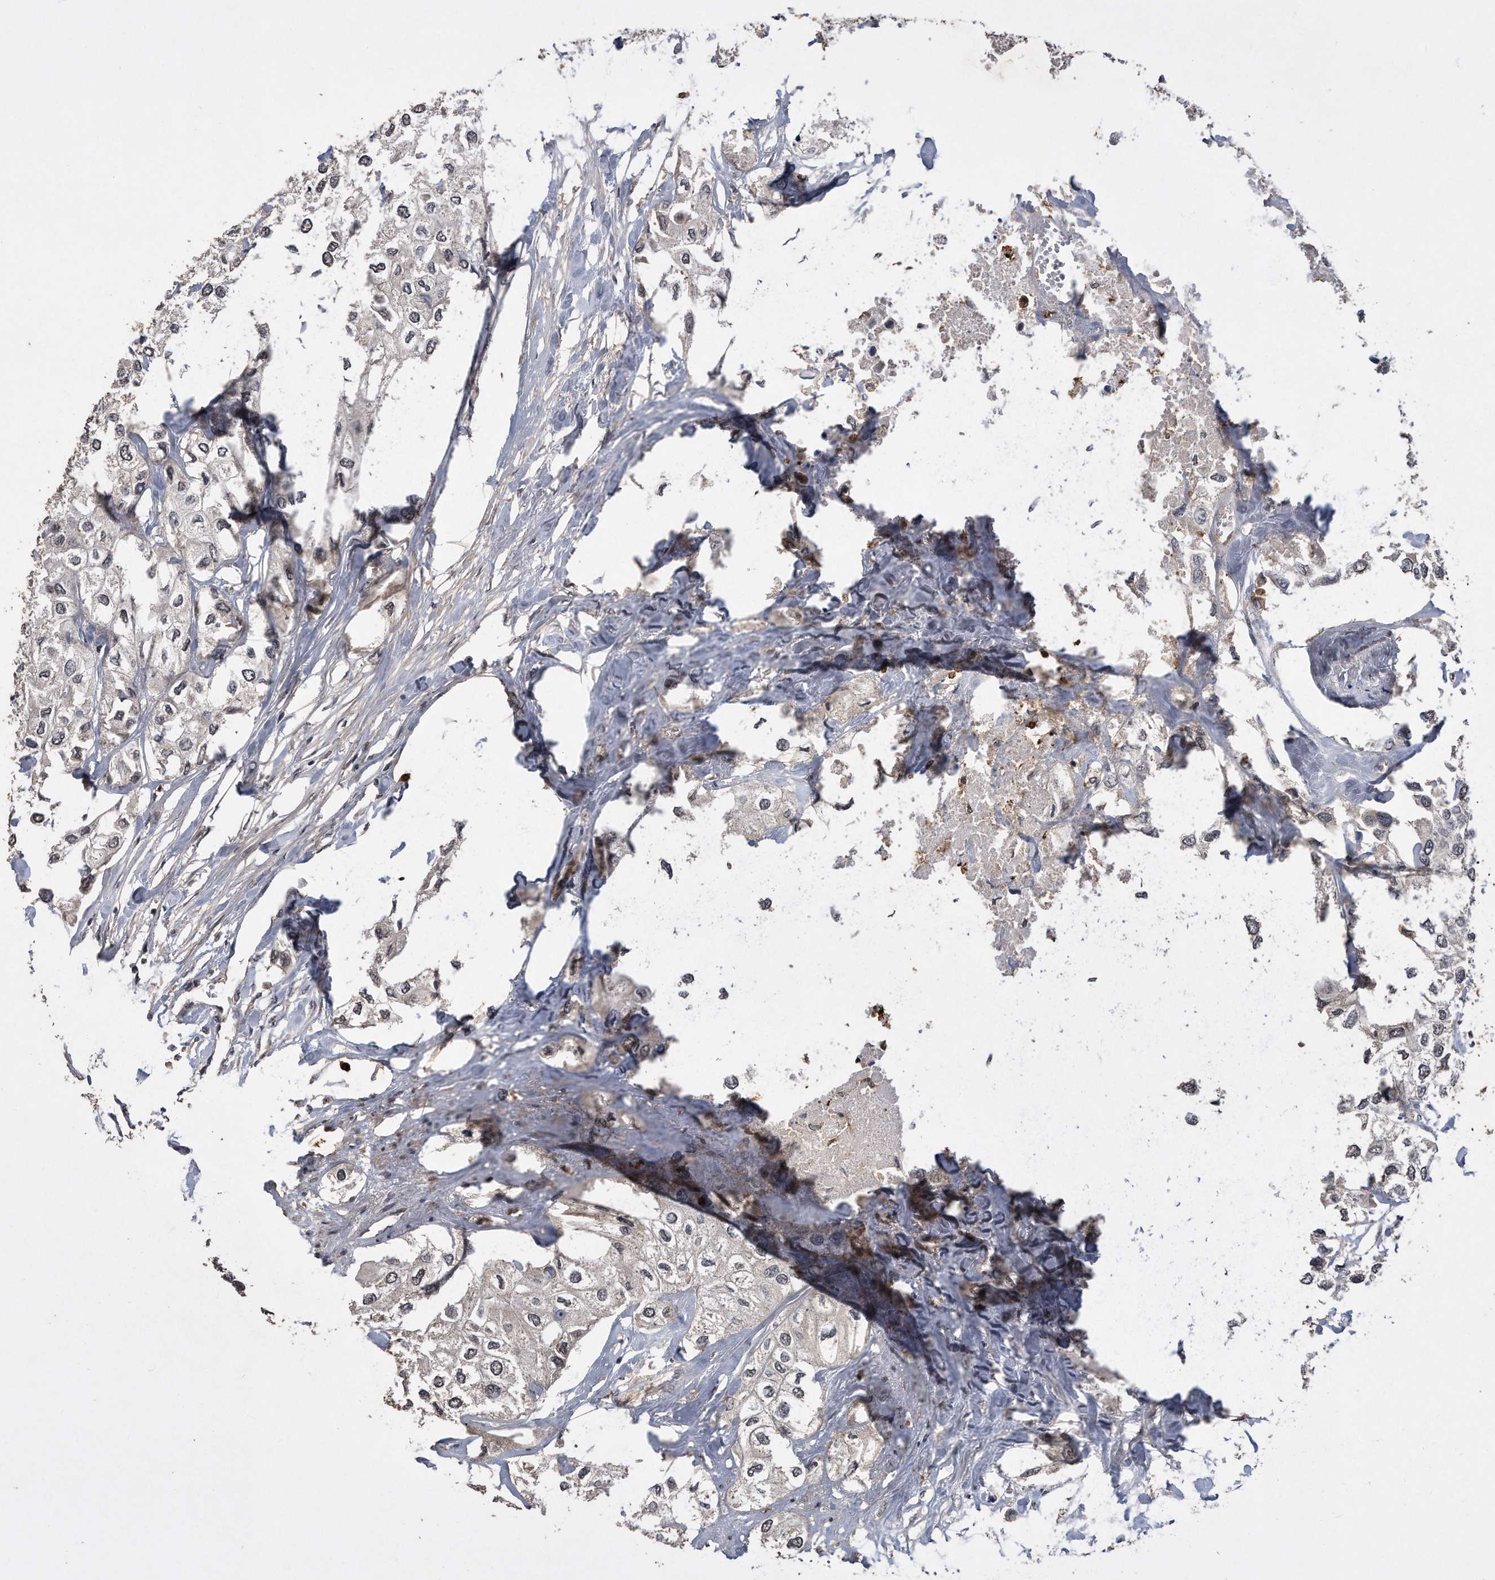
{"staining": {"intensity": "negative", "quantity": "none", "location": "none"}, "tissue": "urothelial cancer", "cell_type": "Tumor cells", "image_type": "cancer", "snomed": [{"axis": "morphology", "description": "Urothelial carcinoma, High grade"}, {"axis": "topography", "description": "Urinary bladder"}], "caption": "IHC histopathology image of neoplastic tissue: human urothelial carcinoma (high-grade) stained with DAB (3,3'-diaminobenzidine) shows no significant protein positivity in tumor cells.", "gene": "PELO", "patient": {"sex": "male", "age": 64}}